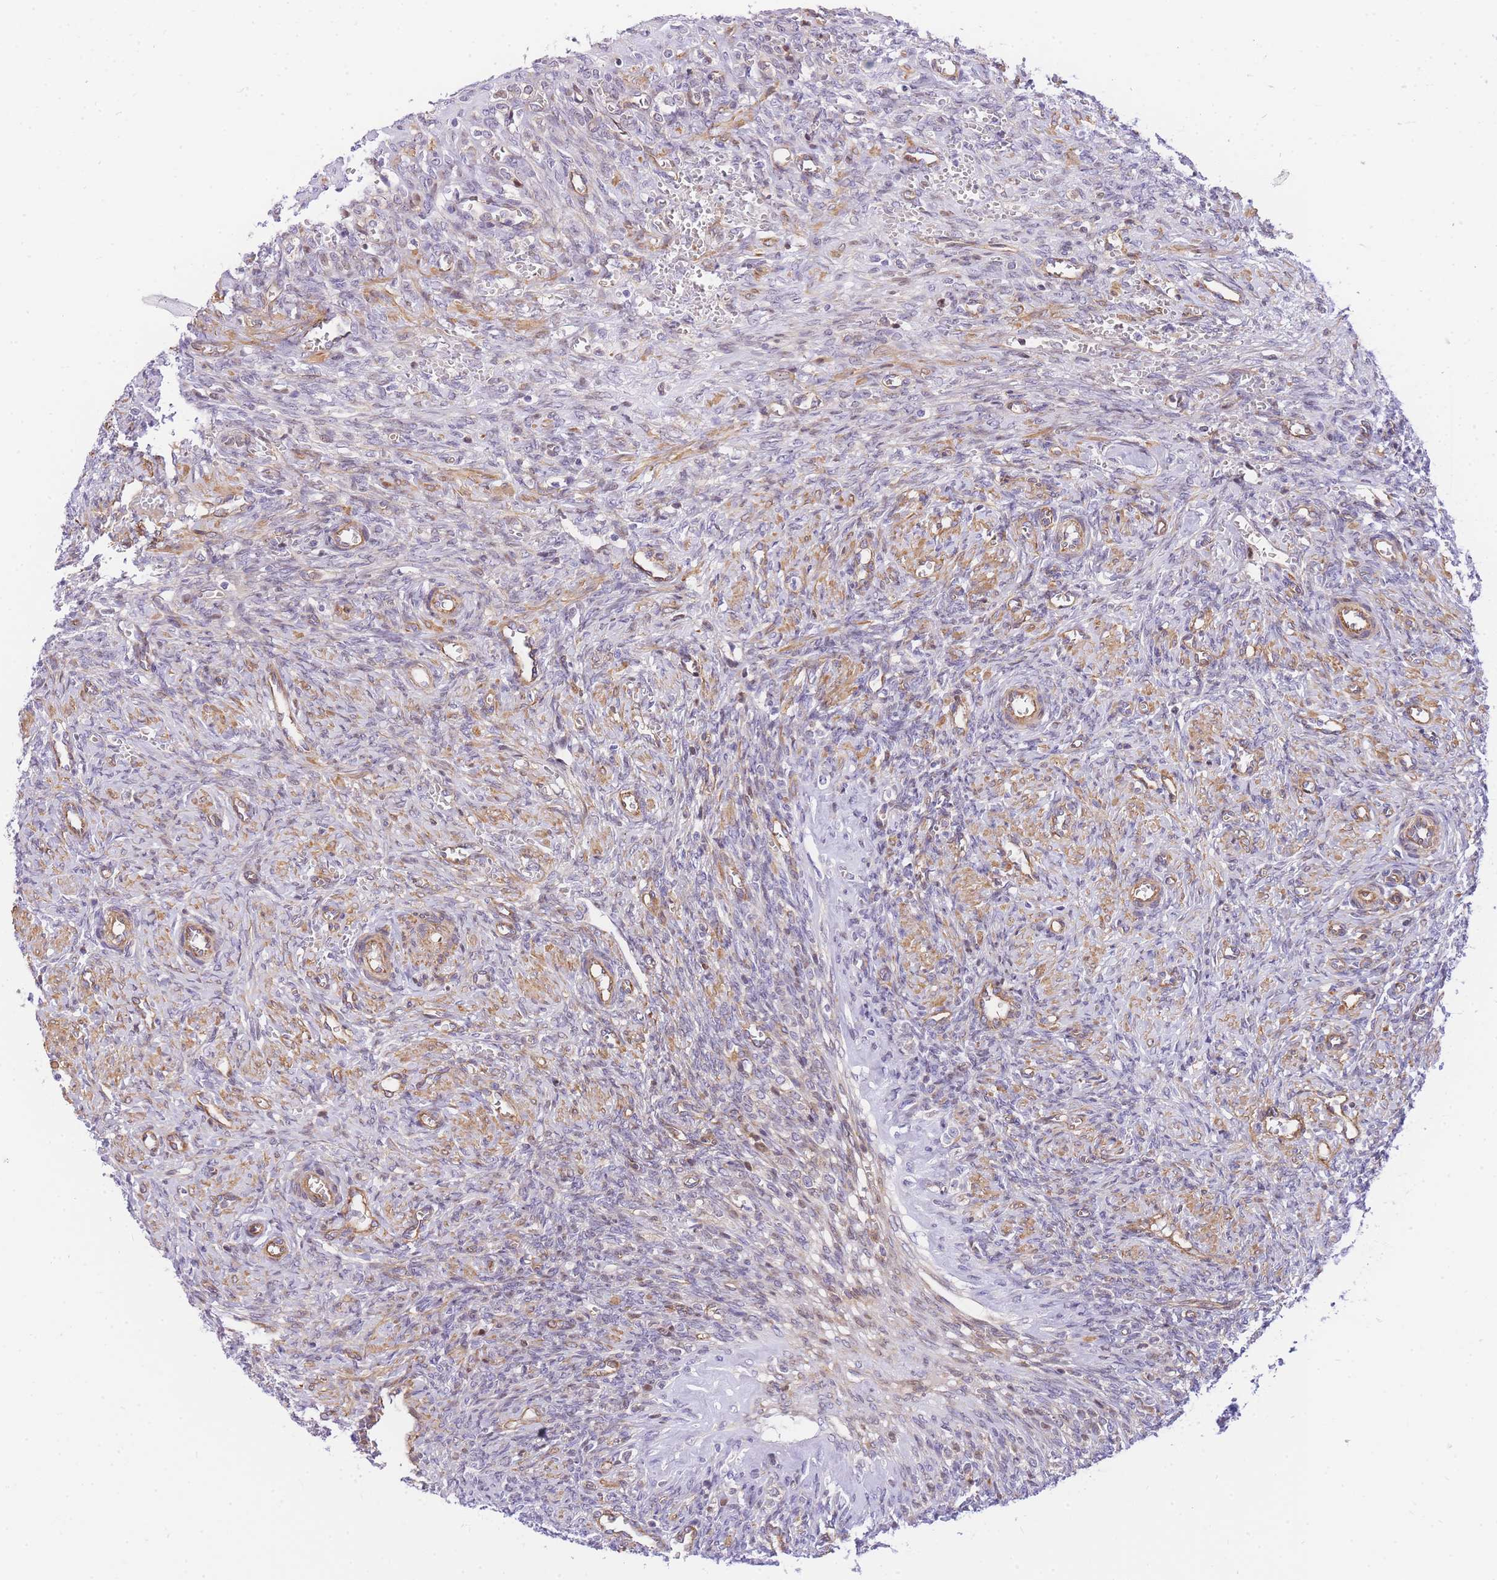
{"staining": {"intensity": "weak", "quantity": "25%-75%", "location": "cytoplasmic/membranous"}, "tissue": "ovary", "cell_type": "Follicle cells", "image_type": "normal", "snomed": [{"axis": "morphology", "description": "Normal tissue, NOS"}, {"axis": "topography", "description": "Ovary"}], "caption": "Ovary stained with a brown dye shows weak cytoplasmic/membranous positive staining in approximately 25%-75% of follicle cells.", "gene": "S100PBP", "patient": {"sex": "female", "age": 41}}